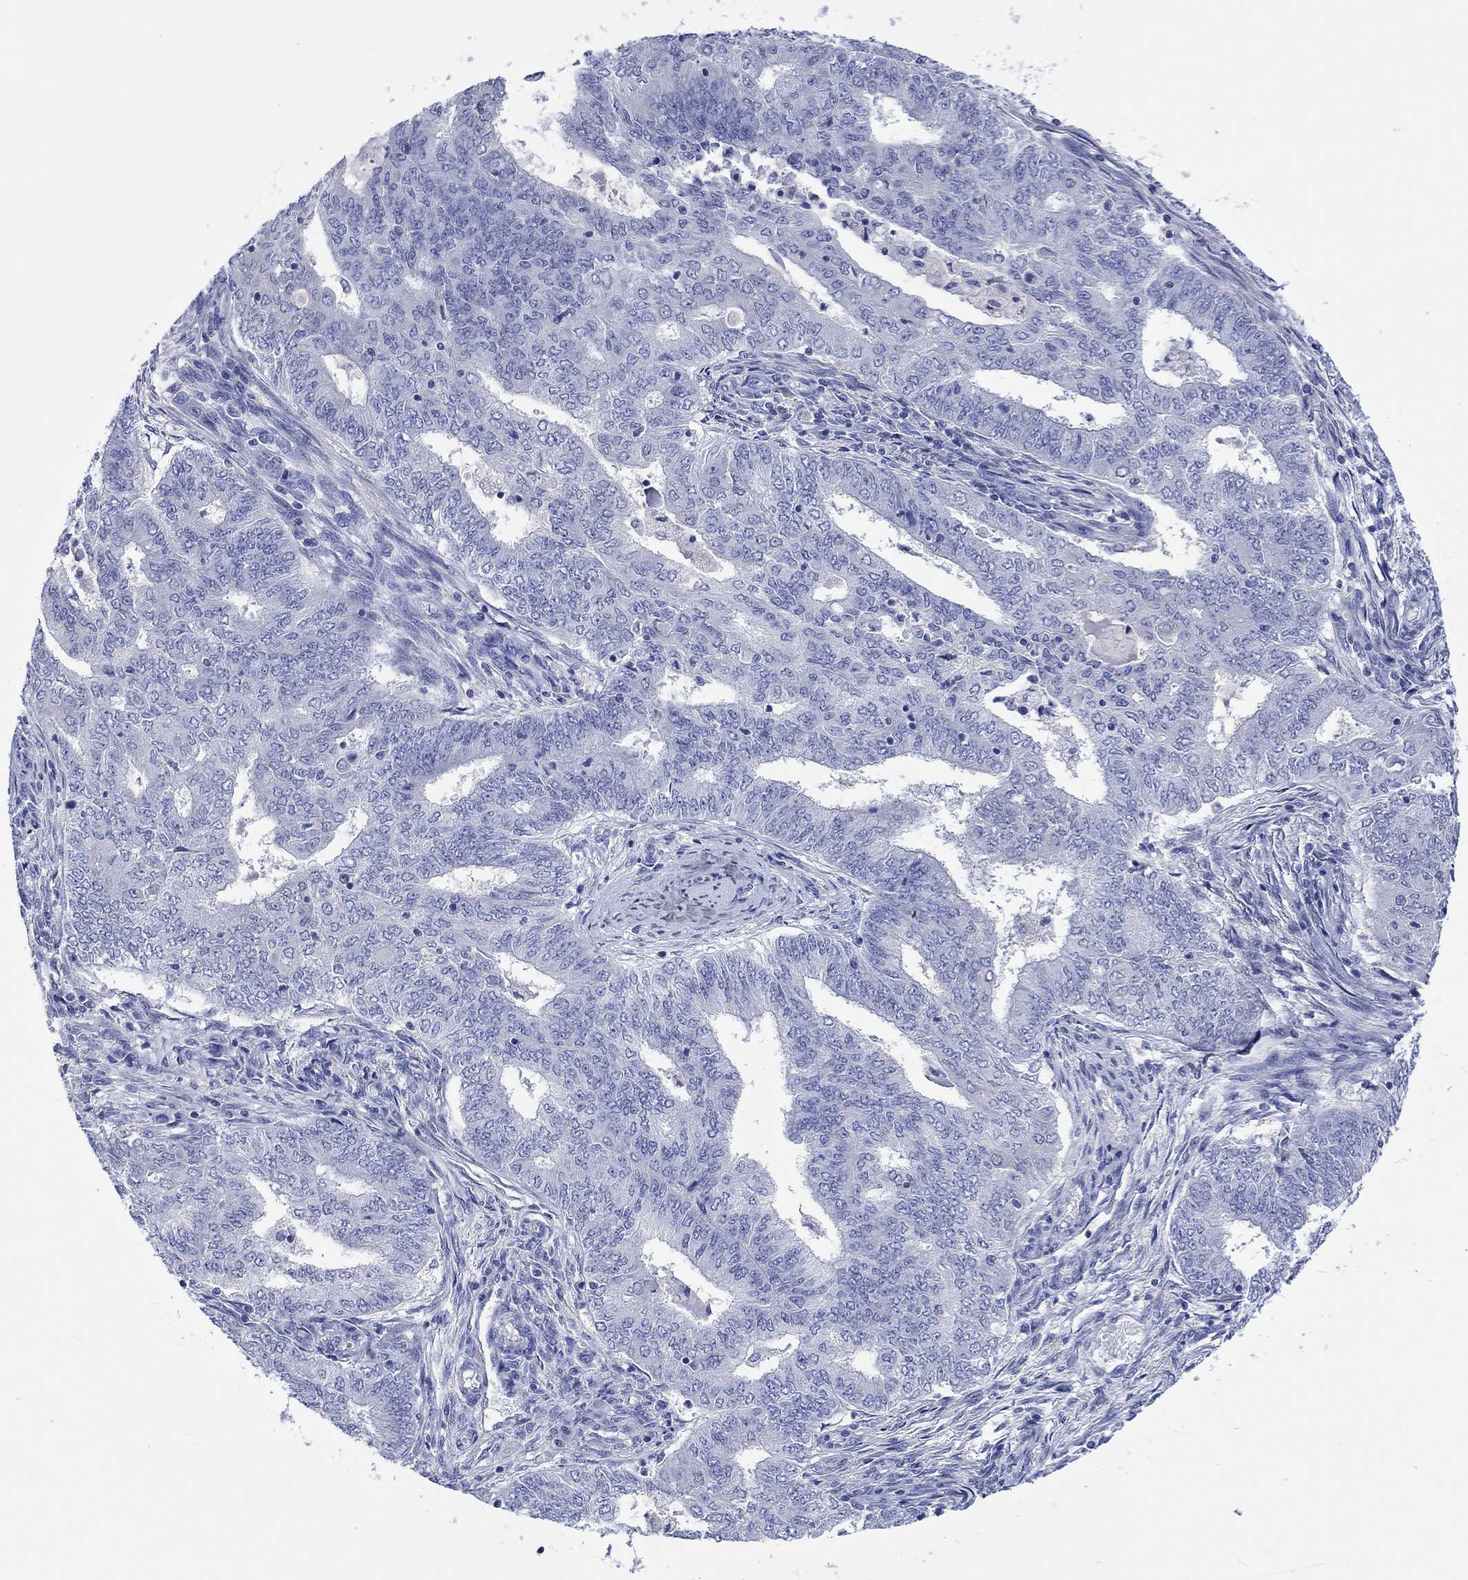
{"staining": {"intensity": "negative", "quantity": "none", "location": "none"}, "tissue": "endometrial cancer", "cell_type": "Tumor cells", "image_type": "cancer", "snomed": [{"axis": "morphology", "description": "Adenocarcinoma, NOS"}, {"axis": "topography", "description": "Endometrium"}], "caption": "Tumor cells are negative for brown protein staining in endometrial cancer.", "gene": "TOMM20L", "patient": {"sex": "female", "age": 62}}